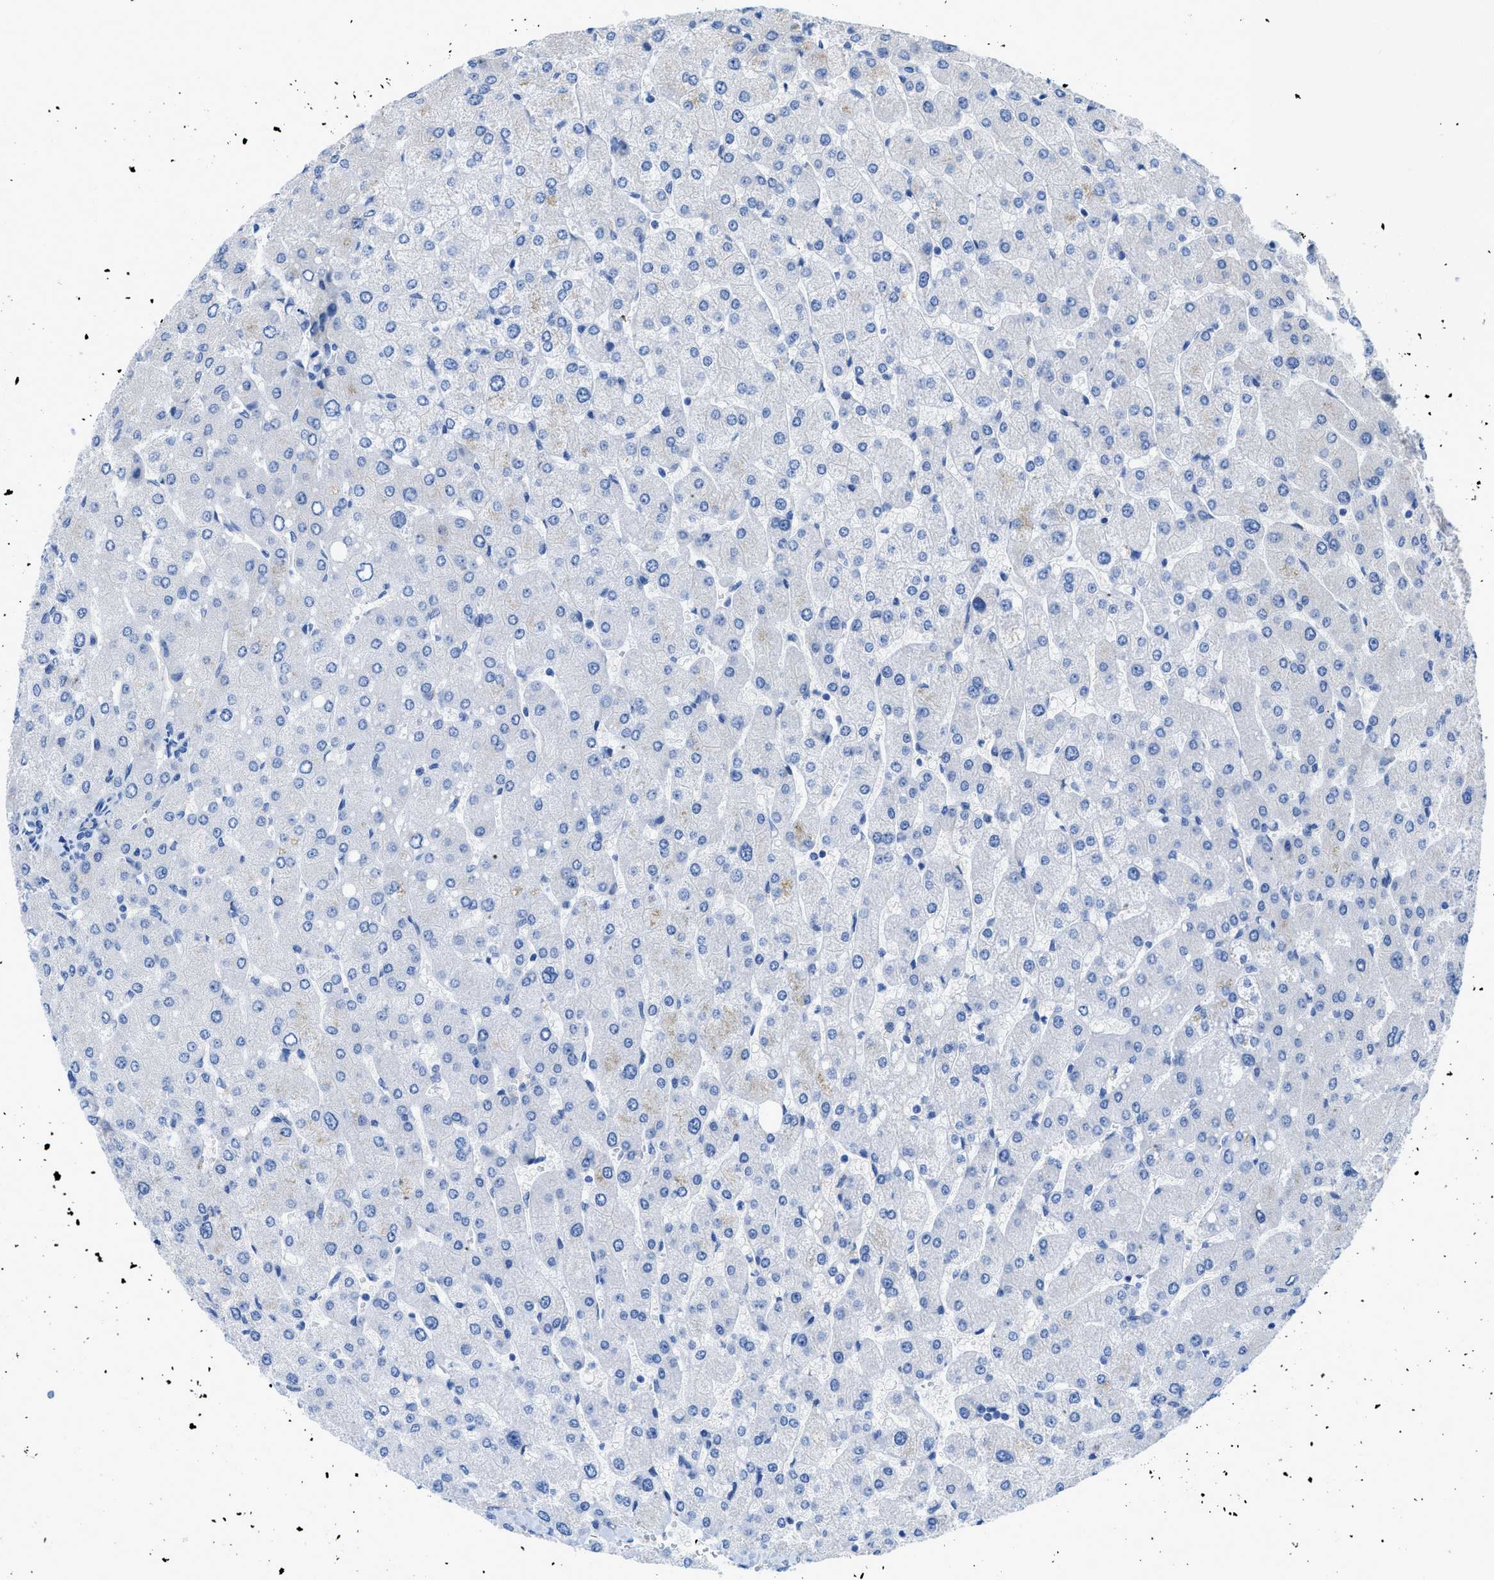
{"staining": {"intensity": "negative", "quantity": "none", "location": "none"}, "tissue": "liver", "cell_type": "Cholangiocytes", "image_type": "normal", "snomed": [{"axis": "morphology", "description": "Normal tissue, NOS"}, {"axis": "topography", "description": "Liver"}], "caption": "The micrograph displays no significant staining in cholangiocytes of liver. (Immunohistochemistry, brightfield microscopy, high magnification).", "gene": "COL3A1", "patient": {"sex": "male", "age": 55}}